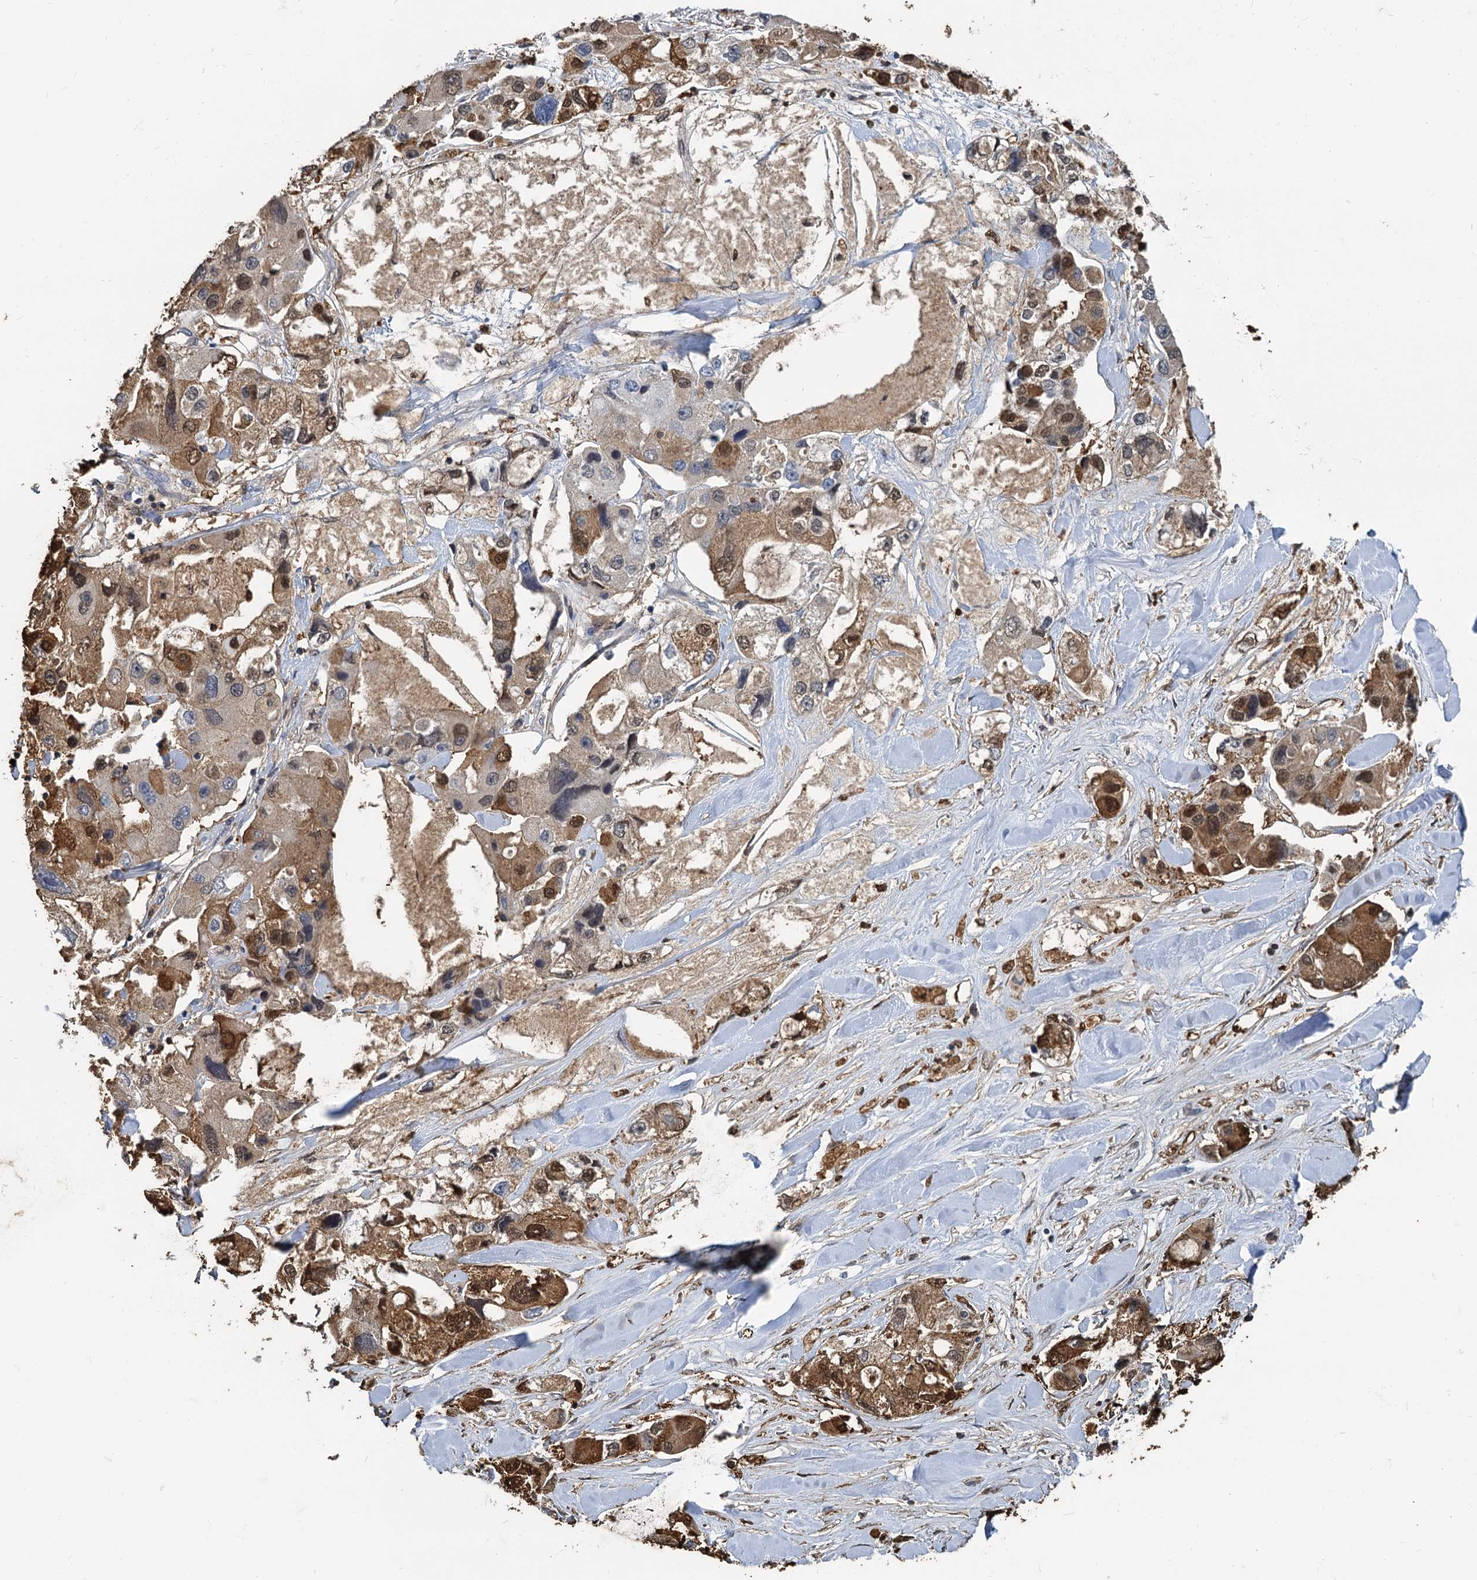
{"staining": {"intensity": "moderate", "quantity": ">75%", "location": "cytoplasmic/membranous,nuclear"}, "tissue": "lung cancer", "cell_type": "Tumor cells", "image_type": "cancer", "snomed": [{"axis": "morphology", "description": "Adenocarcinoma, NOS"}, {"axis": "topography", "description": "Lung"}], "caption": "Lung cancer (adenocarcinoma) stained for a protein (brown) reveals moderate cytoplasmic/membranous and nuclear positive expression in about >75% of tumor cells.", "gene": "S100A6", "patient": {"sex": "female", "age": 54}}